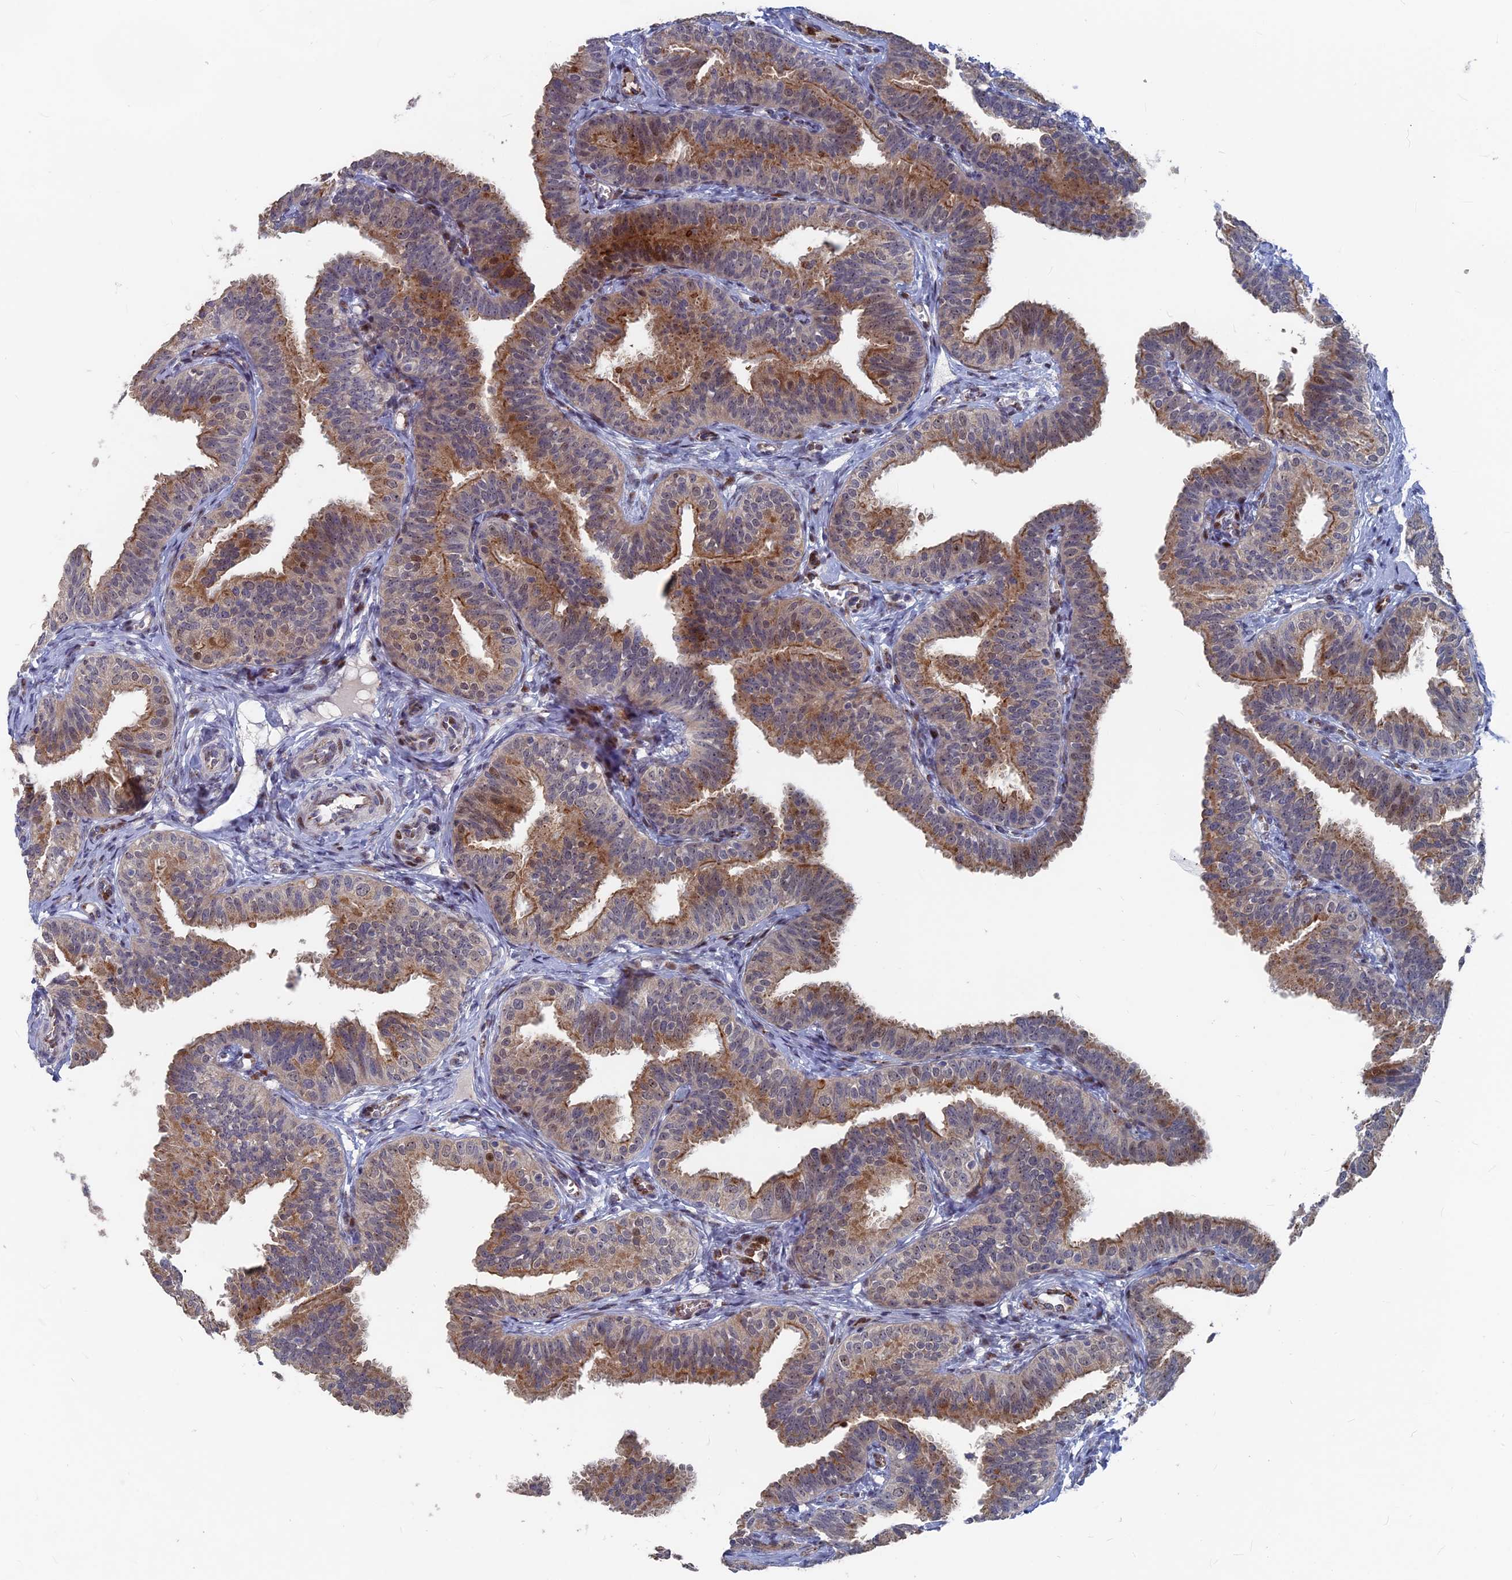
{"staining": {"intensity": "moderate", "quantity": "25%-75%", "location": "cytoplasmic/membranous,nuclear"}, "tissue": "fallopian tube", "cell_type": "Glandular cells", "image_type": "normal", "snomed": [{"axis": "morphology", "description": "Normal tissue, NOS"}, {"axis": "topography", "description": "Fallopian tube"}], "caption": "The immunohistochemical stain highlights moderate cytoplasmic/membranous,nuclear positivity in glandular cells of benign fallopian tube.", "gene": "SH3D21", "patient": {"sex": "female", "age": 35}}